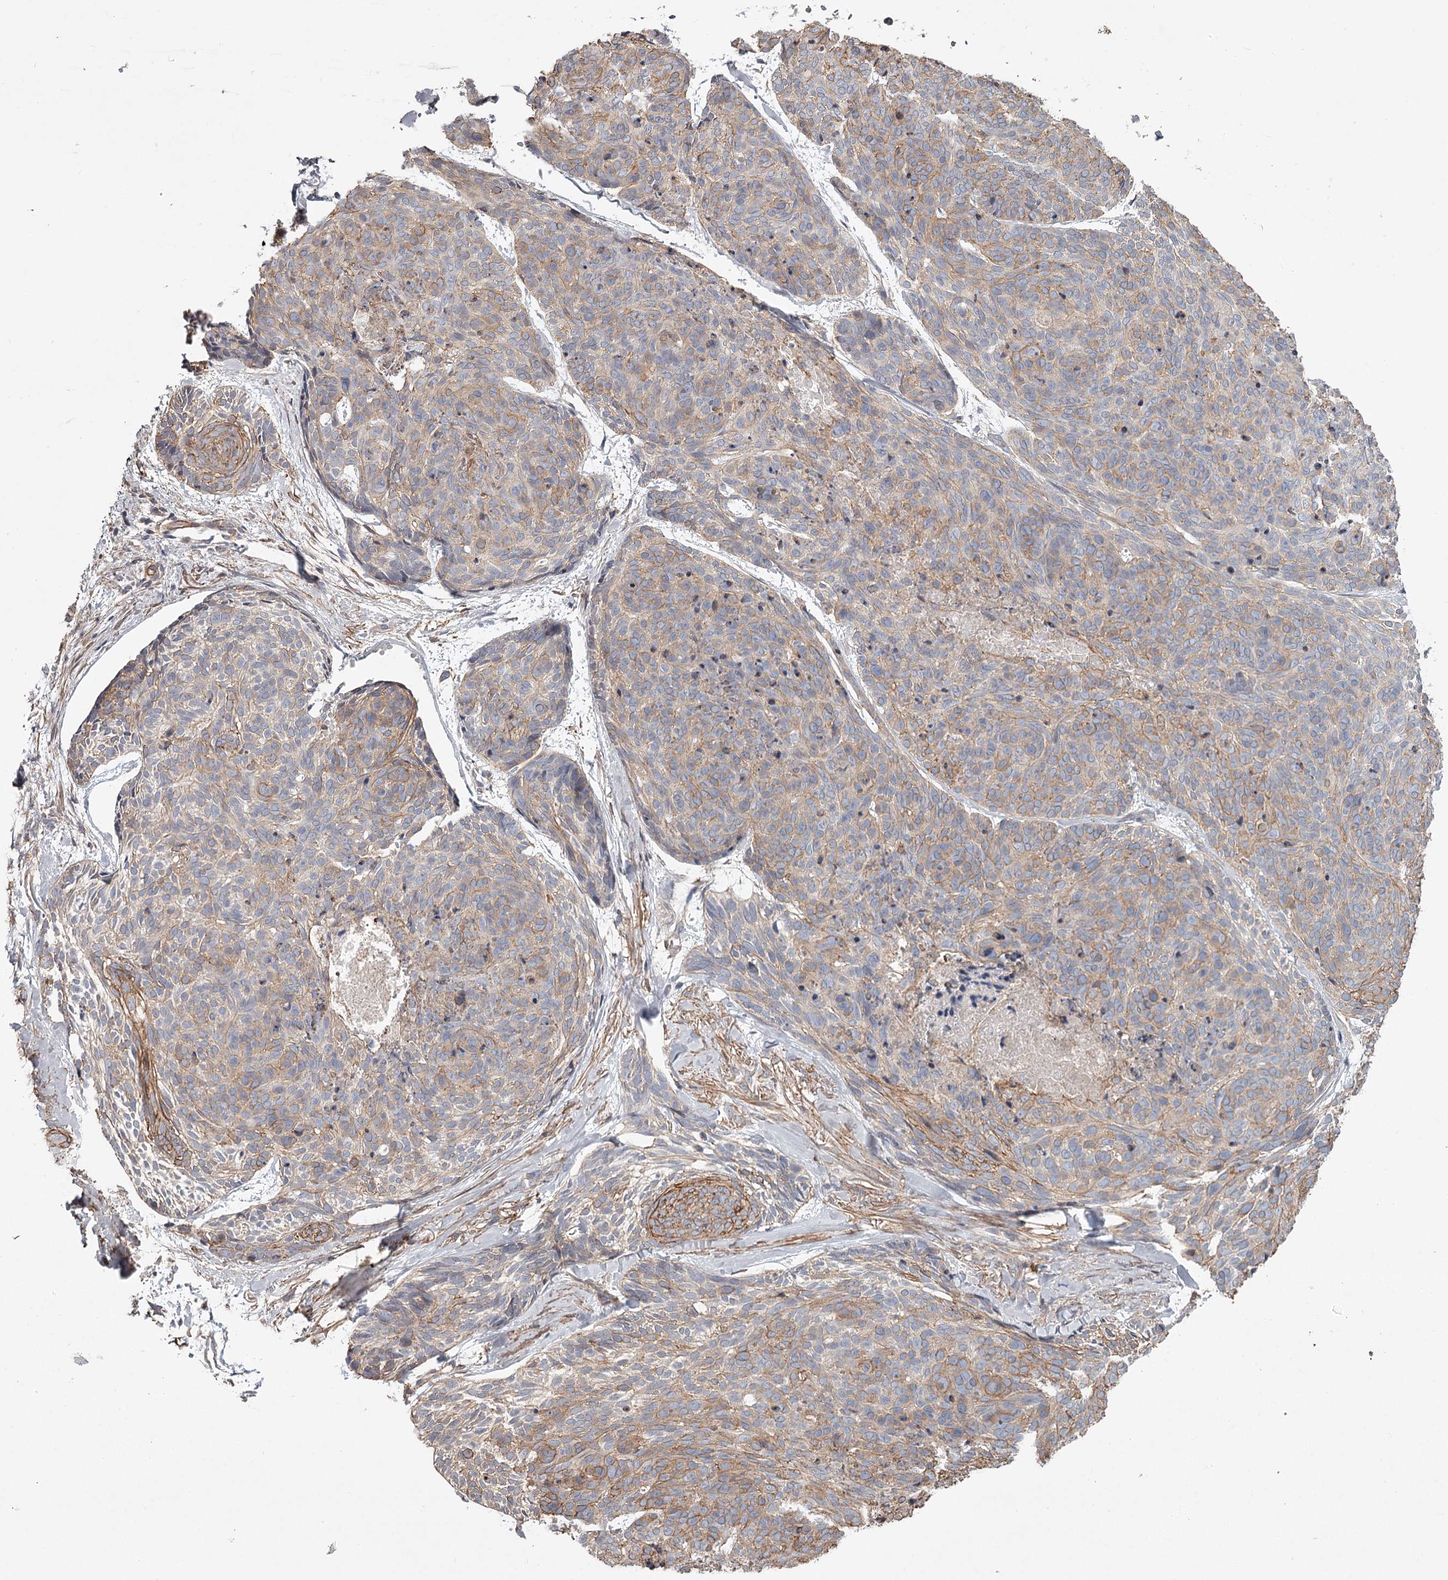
{"staining": {"intensity": "weak", "quantity": "25%-75%", "location": "cytoplasmic/membranous"}, "tissue": "skin cancer", "cell_type": "Tumor cells", "image_type": "cancer", "snomed": [{"axis": "morphology", "description": "Normal tissue, NOS"}, {"axis": "morphology", "description": "Basal cell carcinoma"}, {"axis": "topography", "description": "Skin"}], "caption": "Skin cancer (basal cell carcinoma) stained with DAB immunohistochemistry demonstrates low levels of weak cytoplasmic/membranous expression in about 25%-75% of tumor cells.", "gene": "DHRS9", "patient": {"sex": "male", "age": 66}}